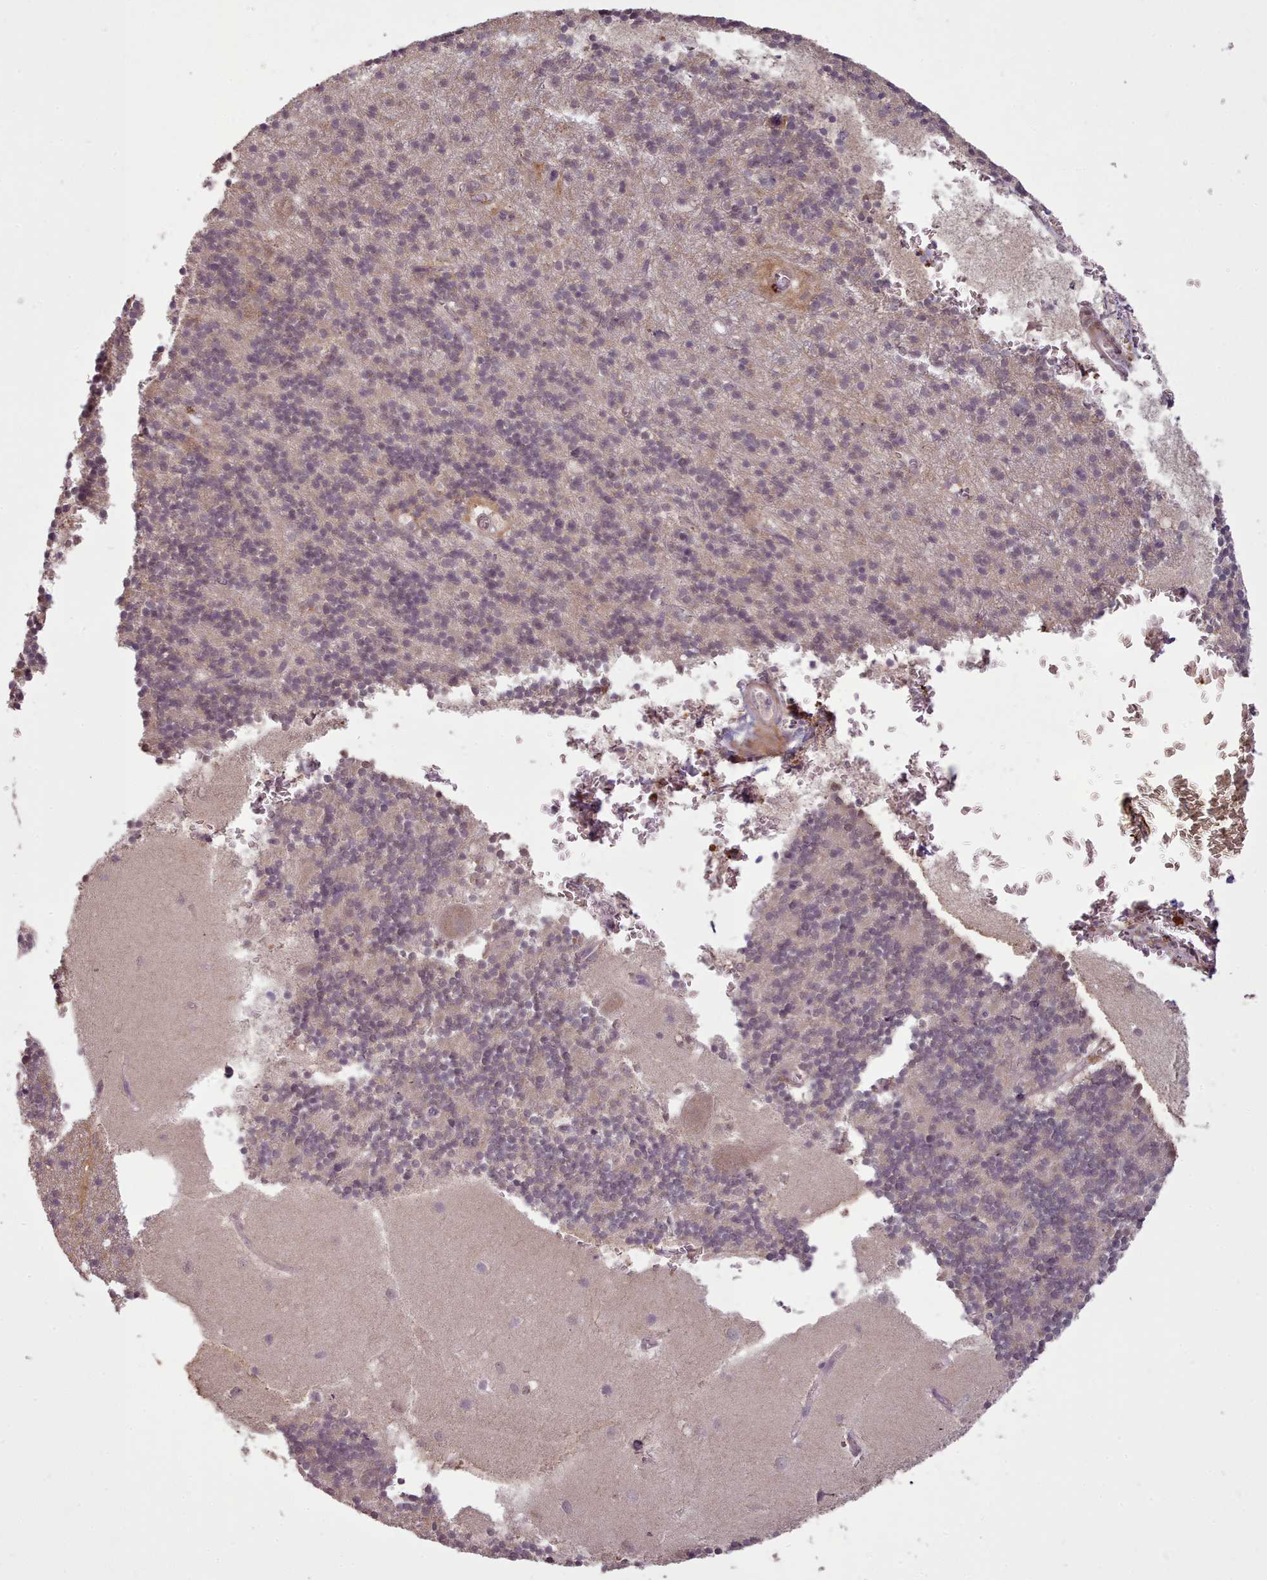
{"staining": {"intensity": "weak", "quantity": "25%-75%", "location": "cytoplasmic/membranous"}, "tissue": "cerebellum", "cell_type": "Cells in granular layer", "image_type": "normal", "snomed": [{"axis": "morphology", "description": "Normal tissue, NOS"}, {"axis": "topography", "description": "Cerebellum"}], "caption": "Immunohistochemistry of benign cerebellum reveals low levels of weak cytoplasmic/membranous staining in about 25%-75% of cells in granular layer. (Brightfield microscopy of DAB IHC at high magnification).", "gene": "CDC6", "patient": {"sex": "male", "age": 54}}